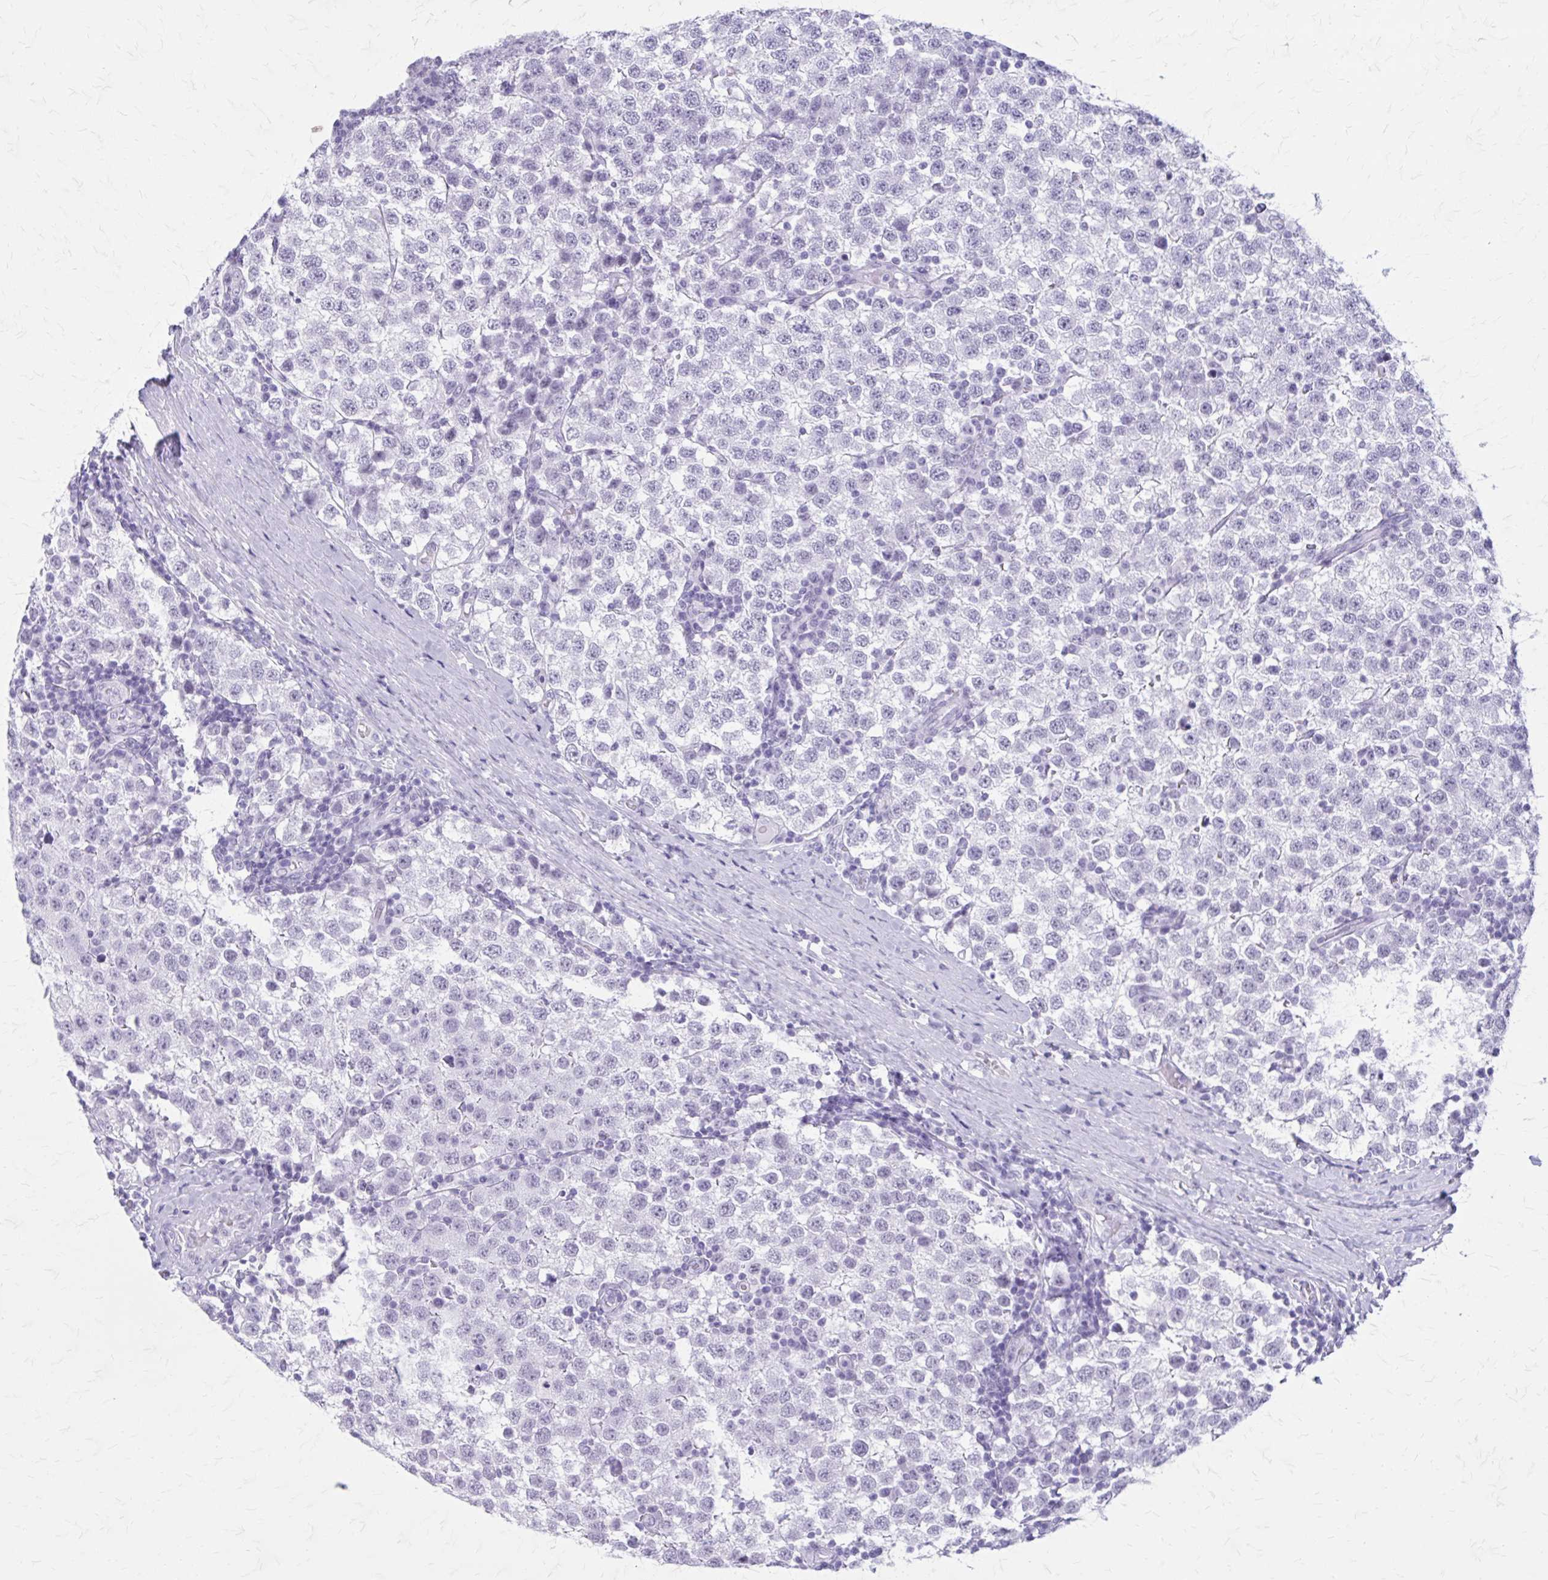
{"staining": {"intensity": "negative", "quantity": "none", "location": "none"}, "tissue": "testis cancer", "cell_type": "Tumor cells", "image_type": "cancer", "snomed": [{"axis": "morphology", "description": "Seminoma, NOS"}, {"axis": "topography", "description": "Testis"}], "caption": "The IHC photomicrograph has no significant positivity in tumor cells of testis cancer tissue.", "gene": "GAD1", "patient": {"sex": "male", "age": 34}}